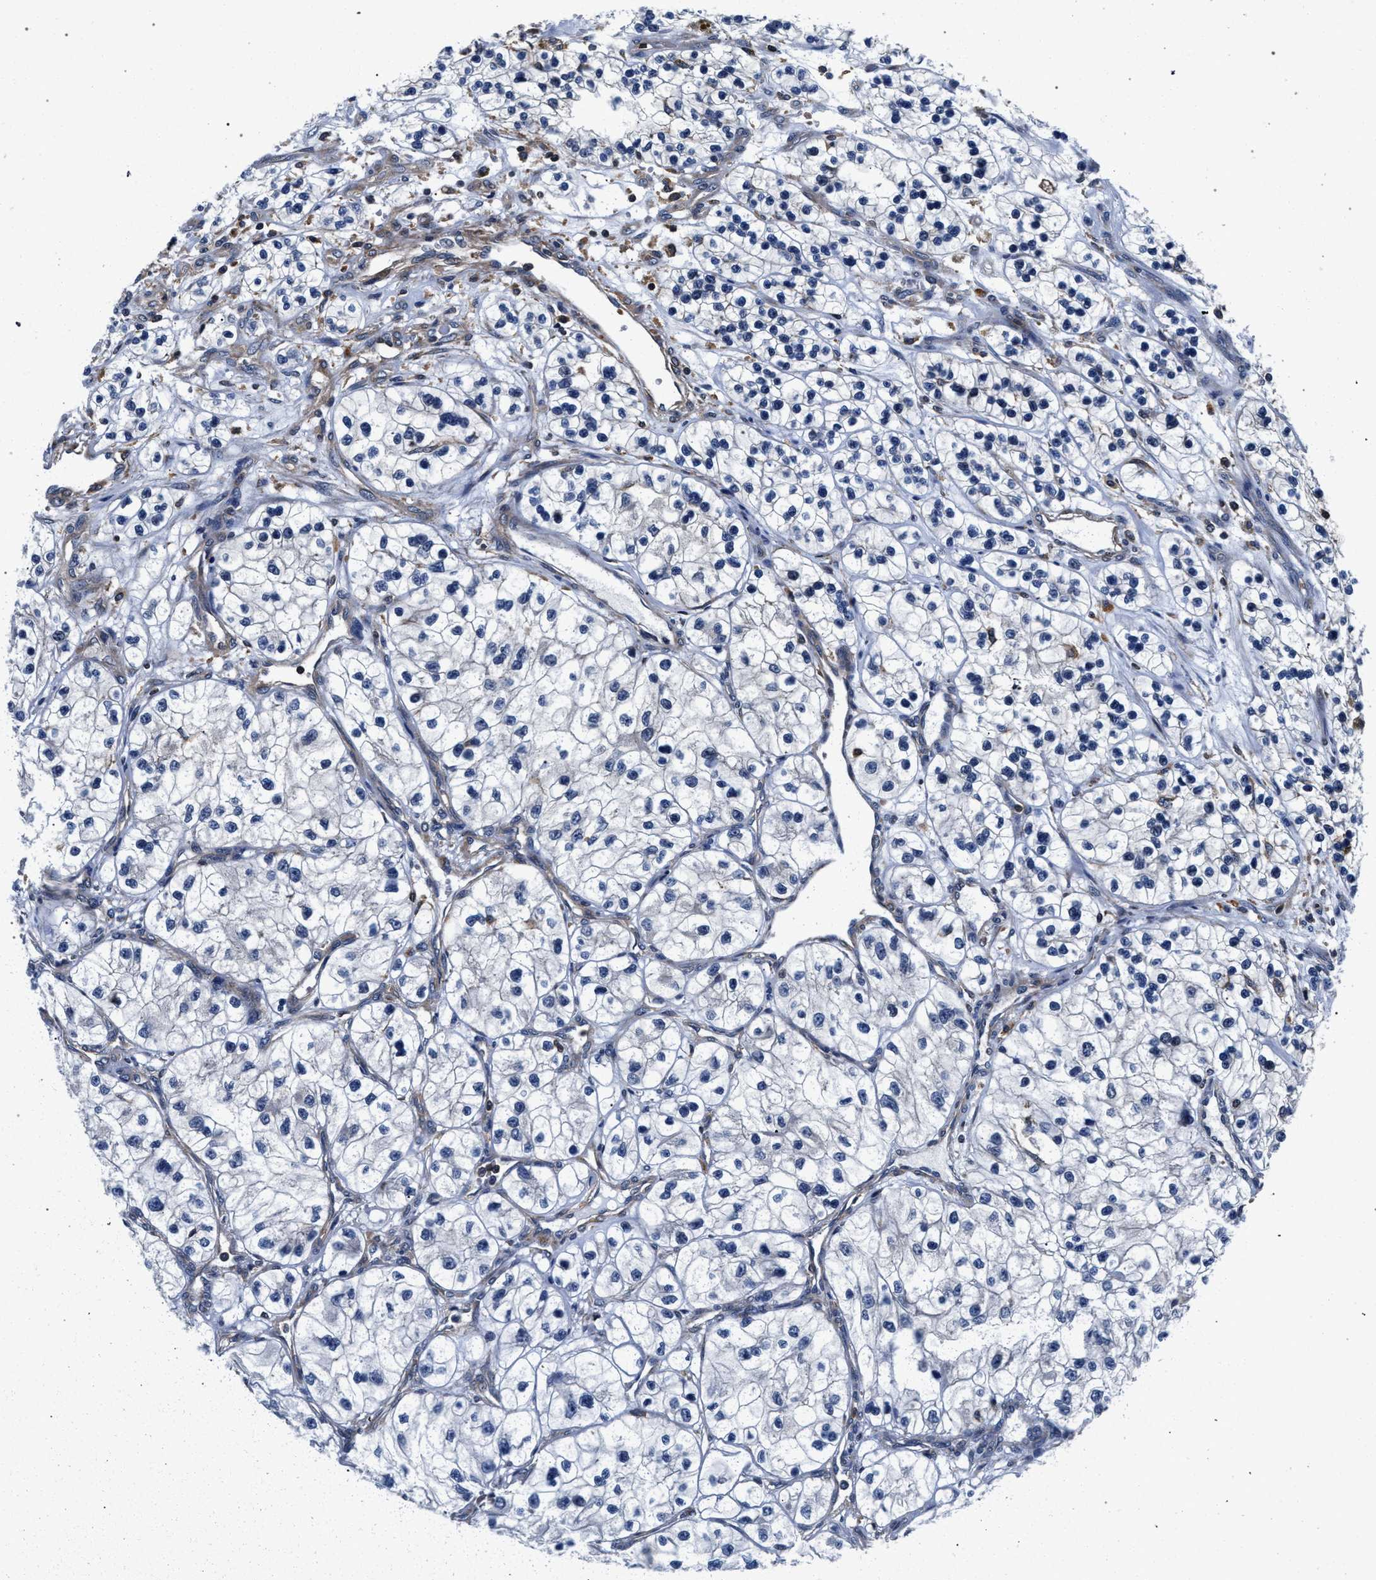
{"staining": {"intensity": "negative", "quantity": "none", "location": "none"}, "tissue": "renal cancer", "cell_type": "Tumor cells", "image_type": "cancer", "snomed": [{"axis": "morphology", "description": "Adenocarcinoma, NOS"}, {"axis": "topography", "description": "Kidney"}], "caption": "Tumor cells are negative for protein expression in human renal adenocarcinoma.", "gene": "LASP1", "patient": {"sex": "female", "age": 57}}